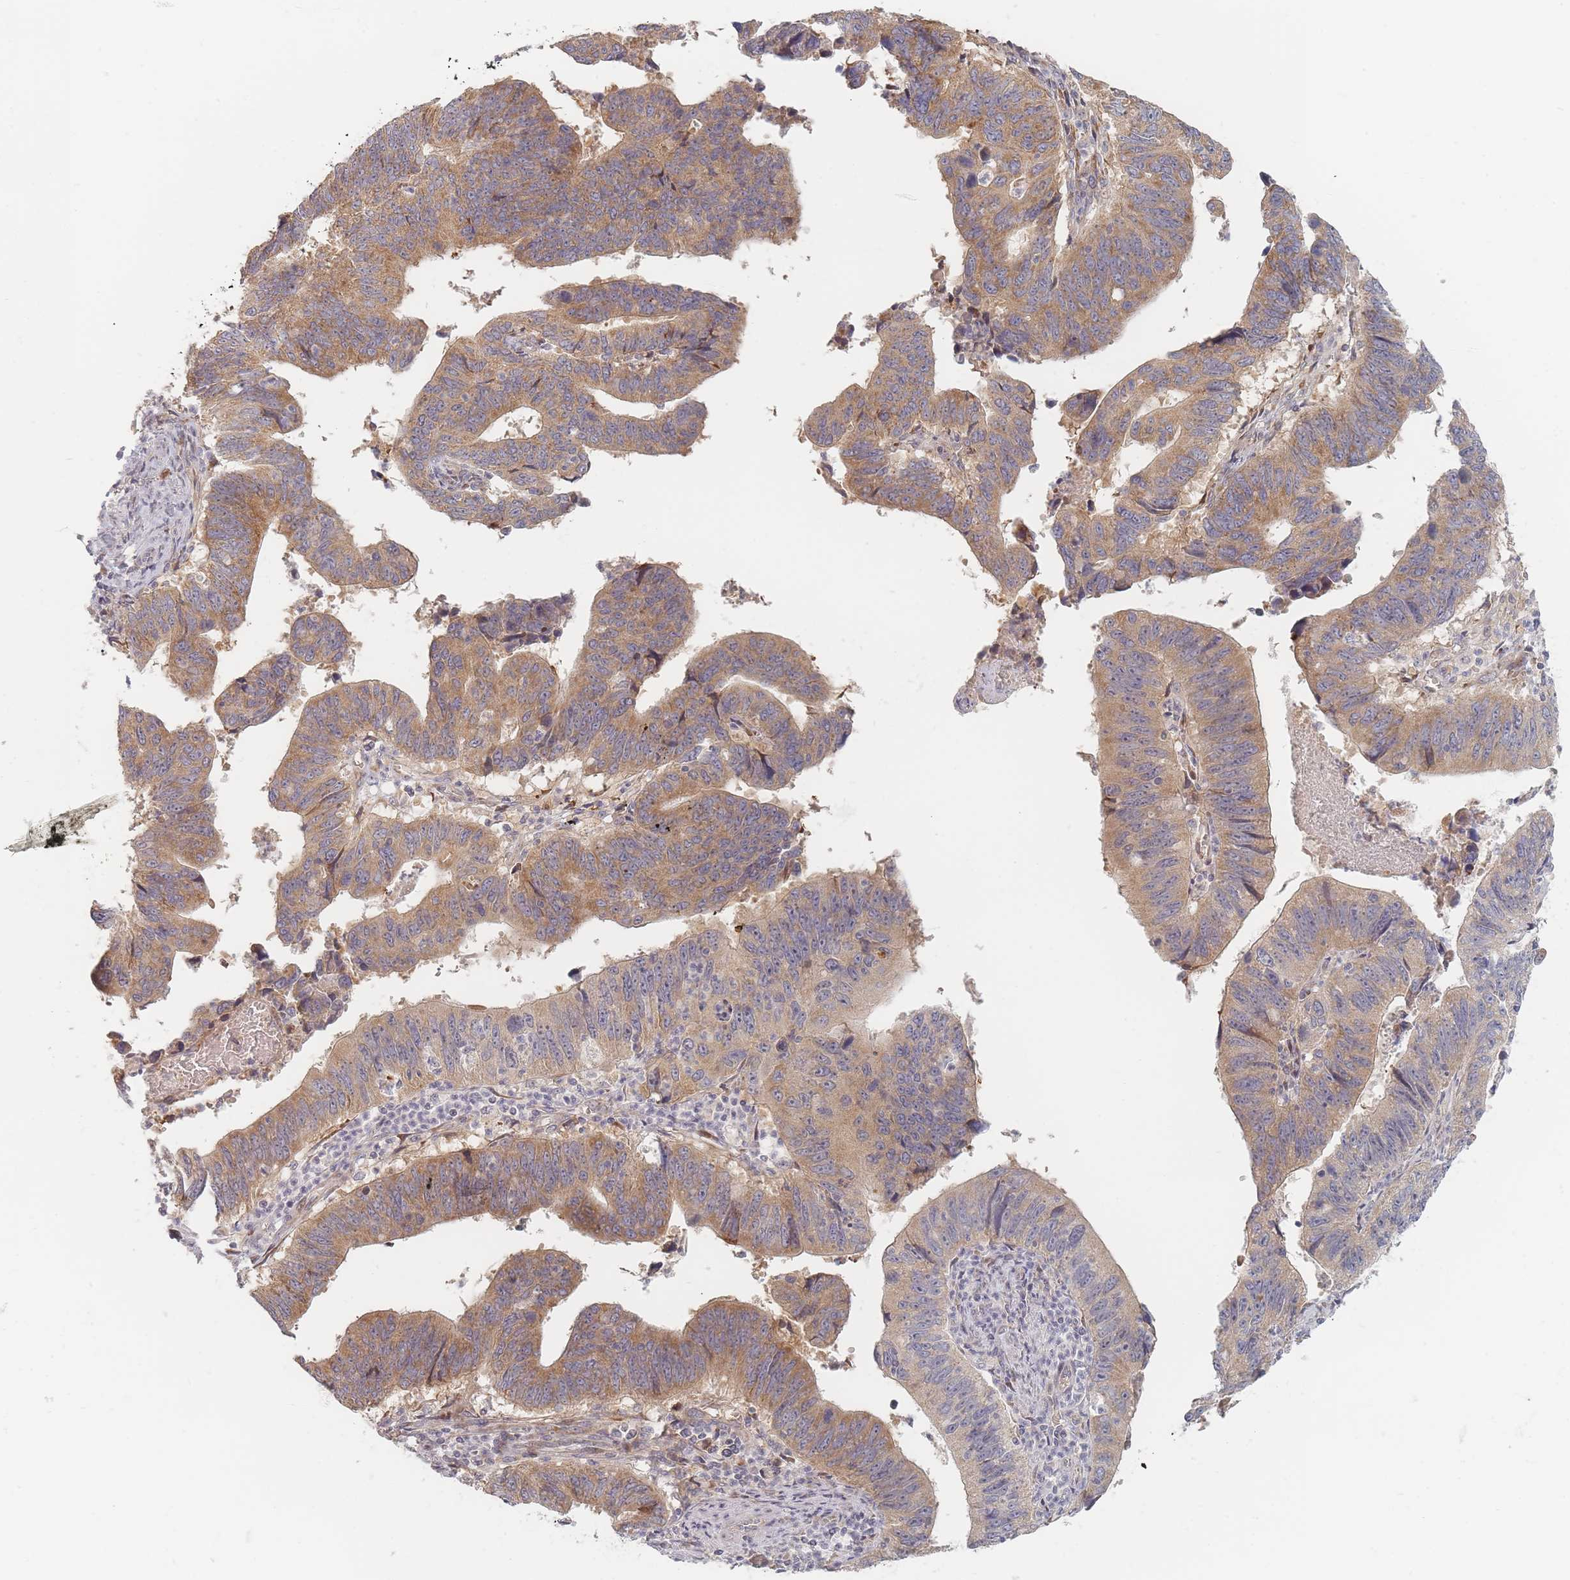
{"staining": {"intensity": "moderate", "quantity": ">75%", "location": "cytoplasmic/membranous"}, "tissue": "stomach cancer", "cell_type": "Tumor cells", "image_type": "cancer", "snomed": [{"axis": "morphology", "description": "Adenocarcinoma, NOS"}, {"axis": "topography", "description": "Stomach"}], "caption": "Immunohistochemistry (IHC) of human stomach cancer (adenocarcinoma) displays medium levels of moderate cytoplasmic/membranous positivity in approximately >75% of tumor cells.", "gene": "ZKSCAN7", "patient": {"sex": "male", "age": 59}}